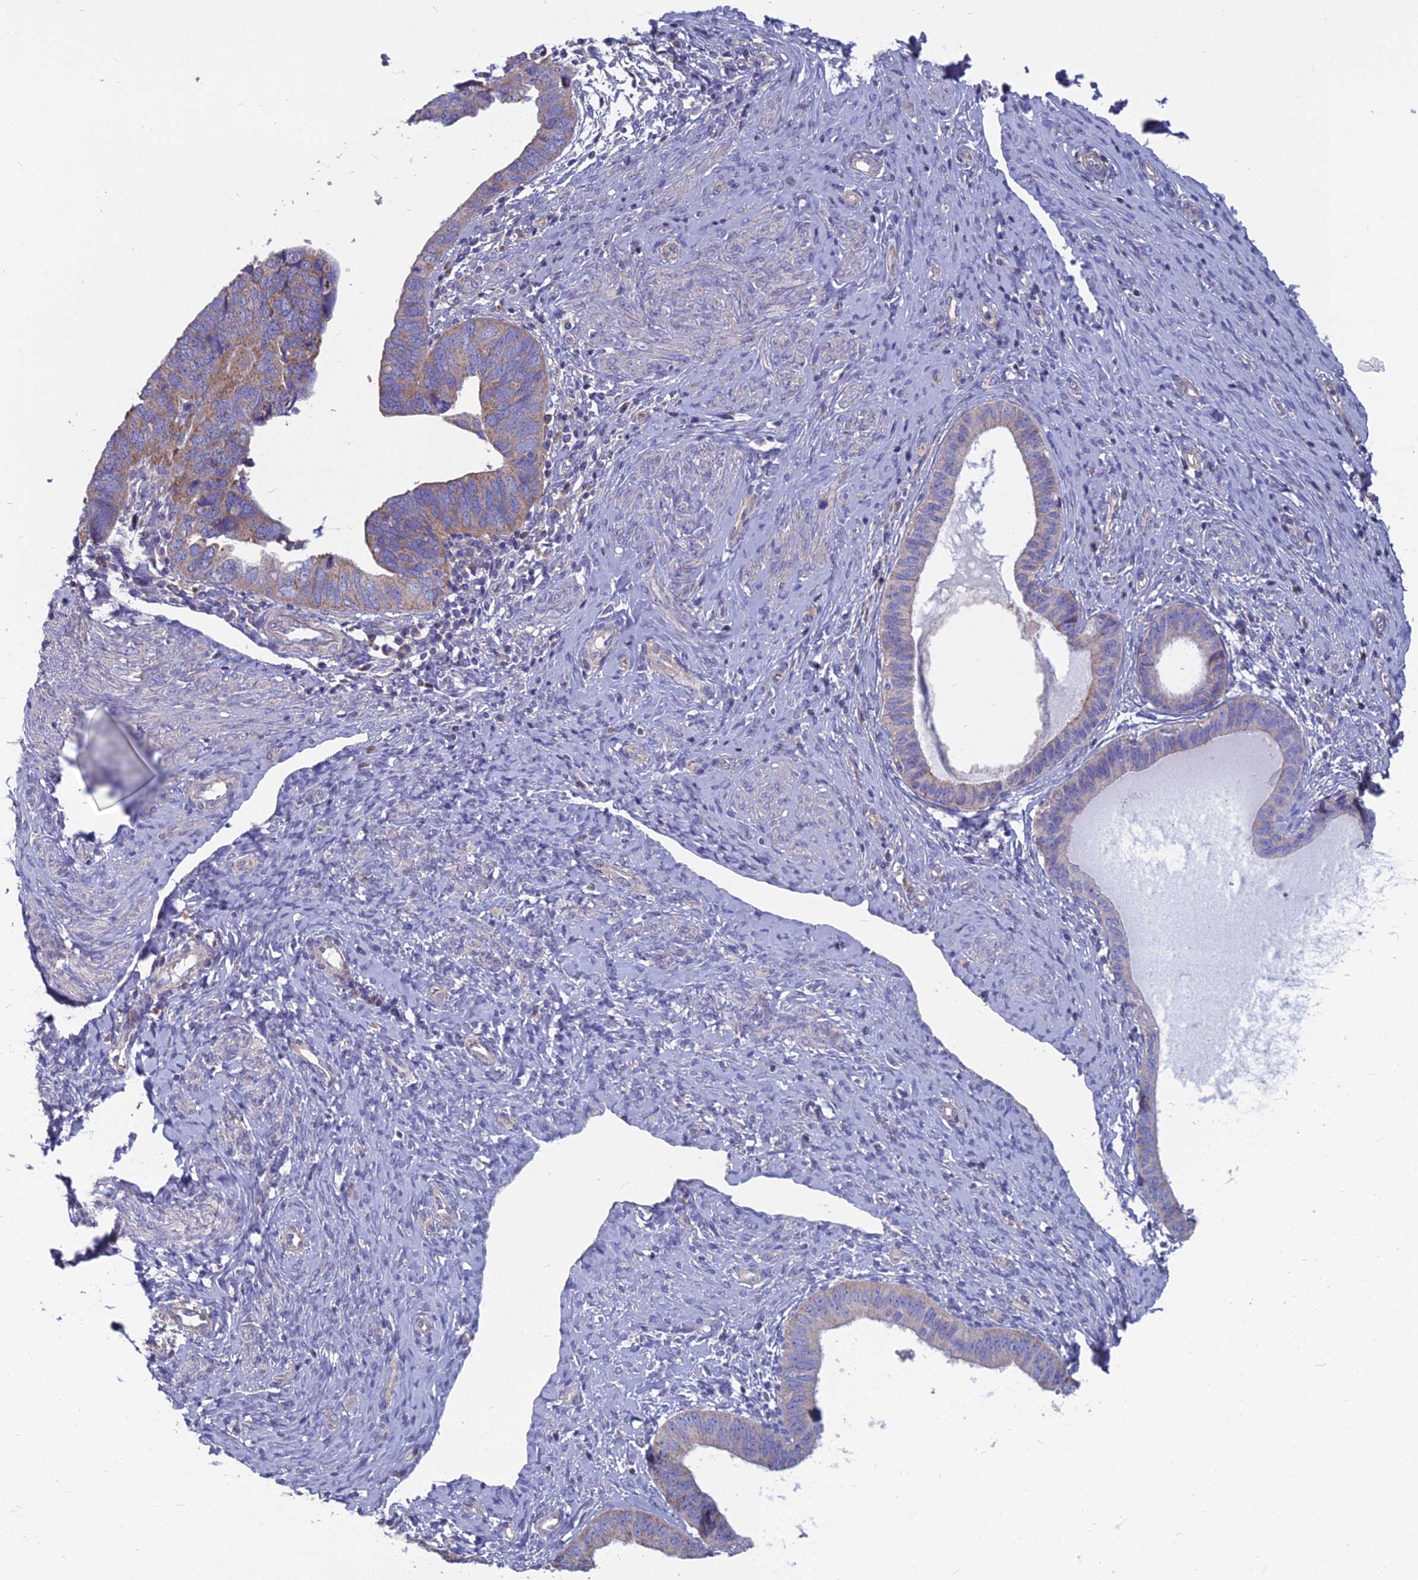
{"staining": {"intensity": "weak", "quantity": "<25%", "location": "cytoplasmic/membranous"}, "tissue": "endometrial cancer", "cell_type": "Tumor cells", "image_type": "cancer", "snomed": [{"axis": "morphology", "description": "Adenocarcinoma, NOS"}, {"axis": "topography", "description": "Endometrium"}], "caption": "Immunohistochemistry histopathology image of endometrial adenocarcinoma stained for a protein (brown), which displays no staining in tumor cells.", "gene": "COX20", "patient": {"sex": "female", "age": 79}}